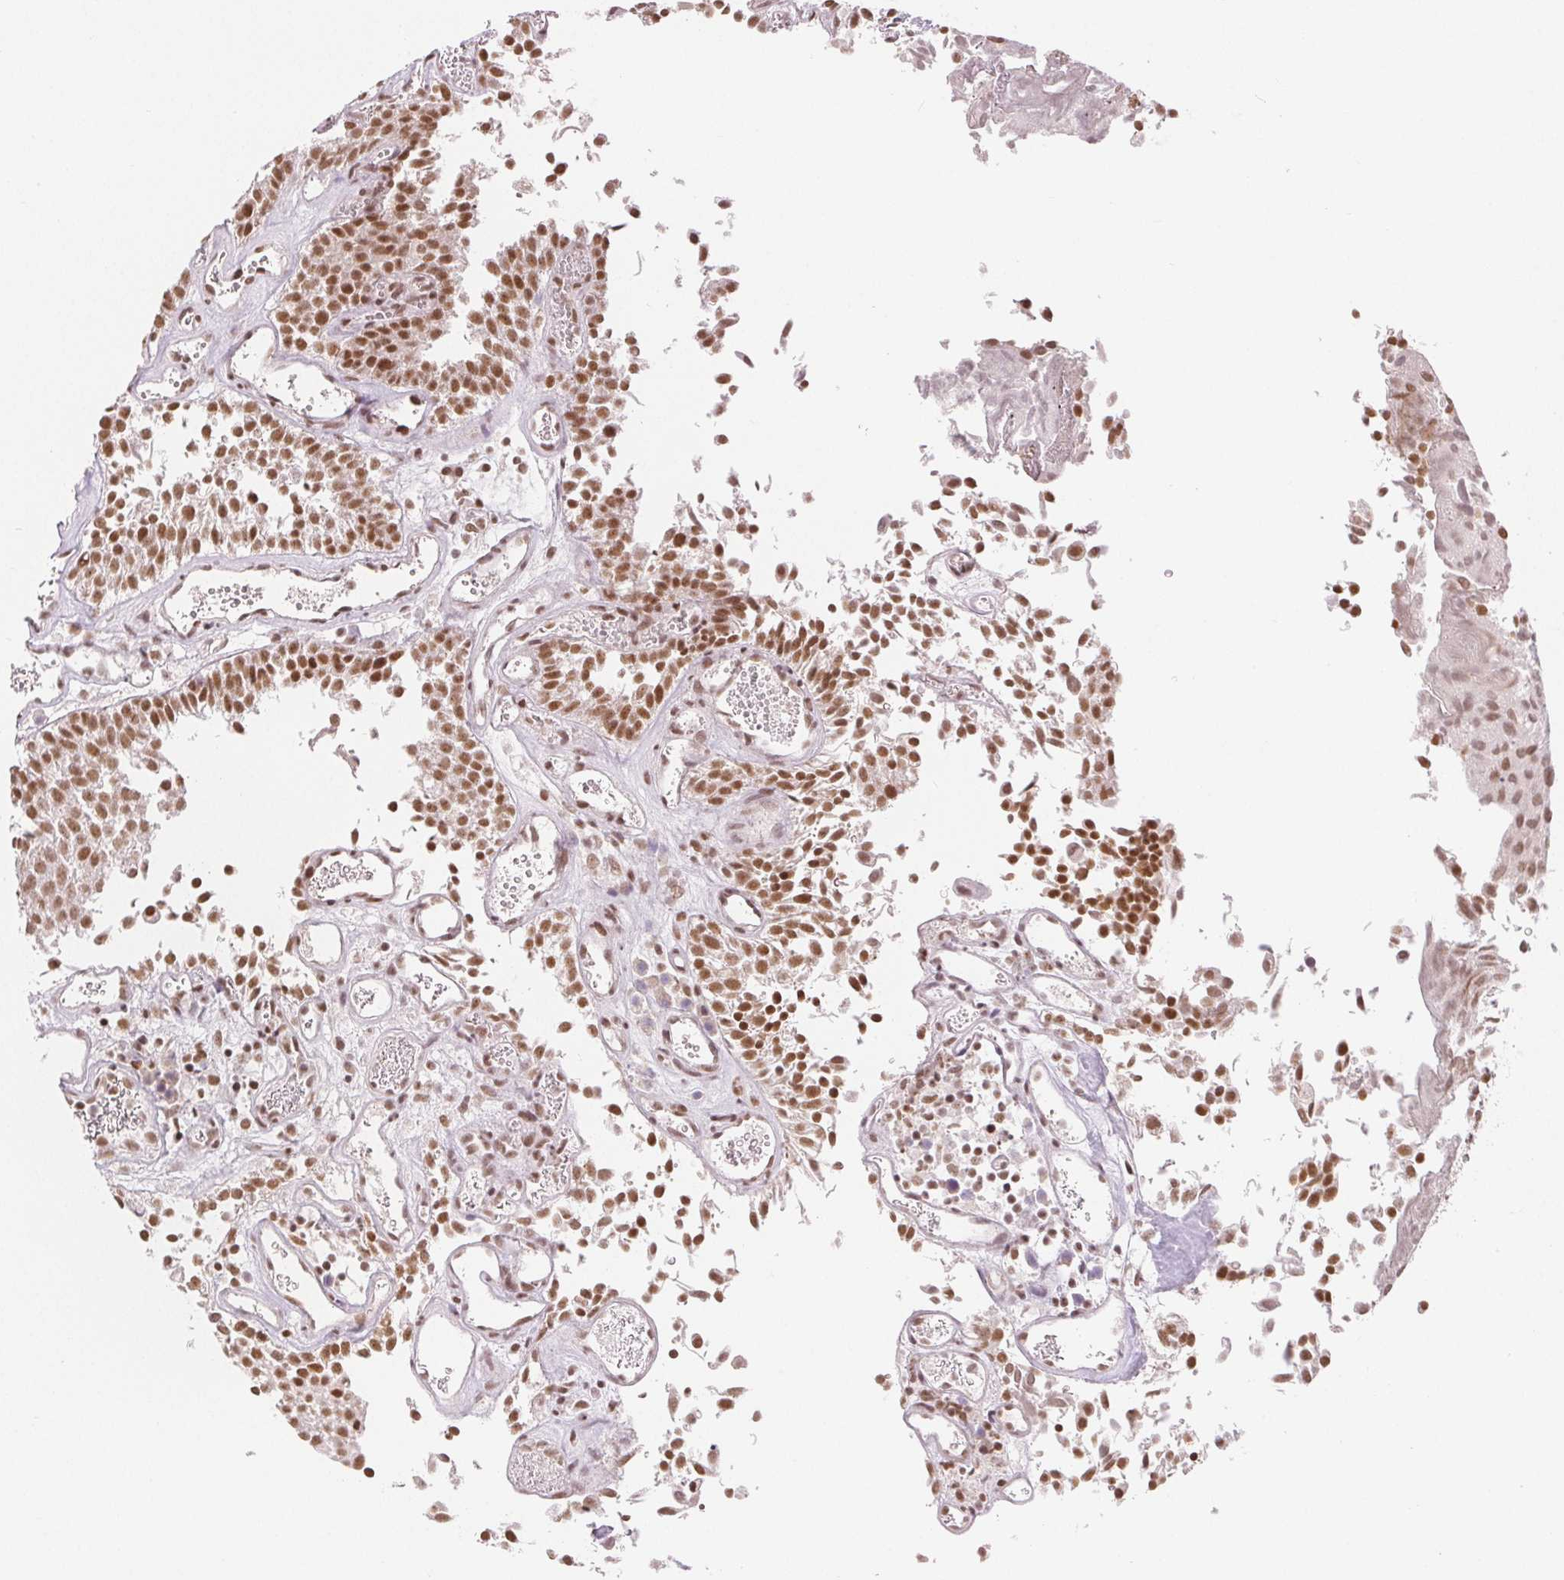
{"staining": {"intensity": "moderate", "quantity": ">75%", "location": "nuclear"}, "tissue": "urothelial cancer", "cell_type": "Tumor cells", "image_type": "cancer", "snomed": [{"axis": "morphology", "description": "Urothelial carcinoma, Low grade"}, {"axis": "topography", "description": "Urinary bladder"}], "caption": "A brown stain highlights moderate nuclear expression of a protein in urothelial cancer tumor cells.", "gene": "DEK", "patient": {"sex": "female", "age": 79}}